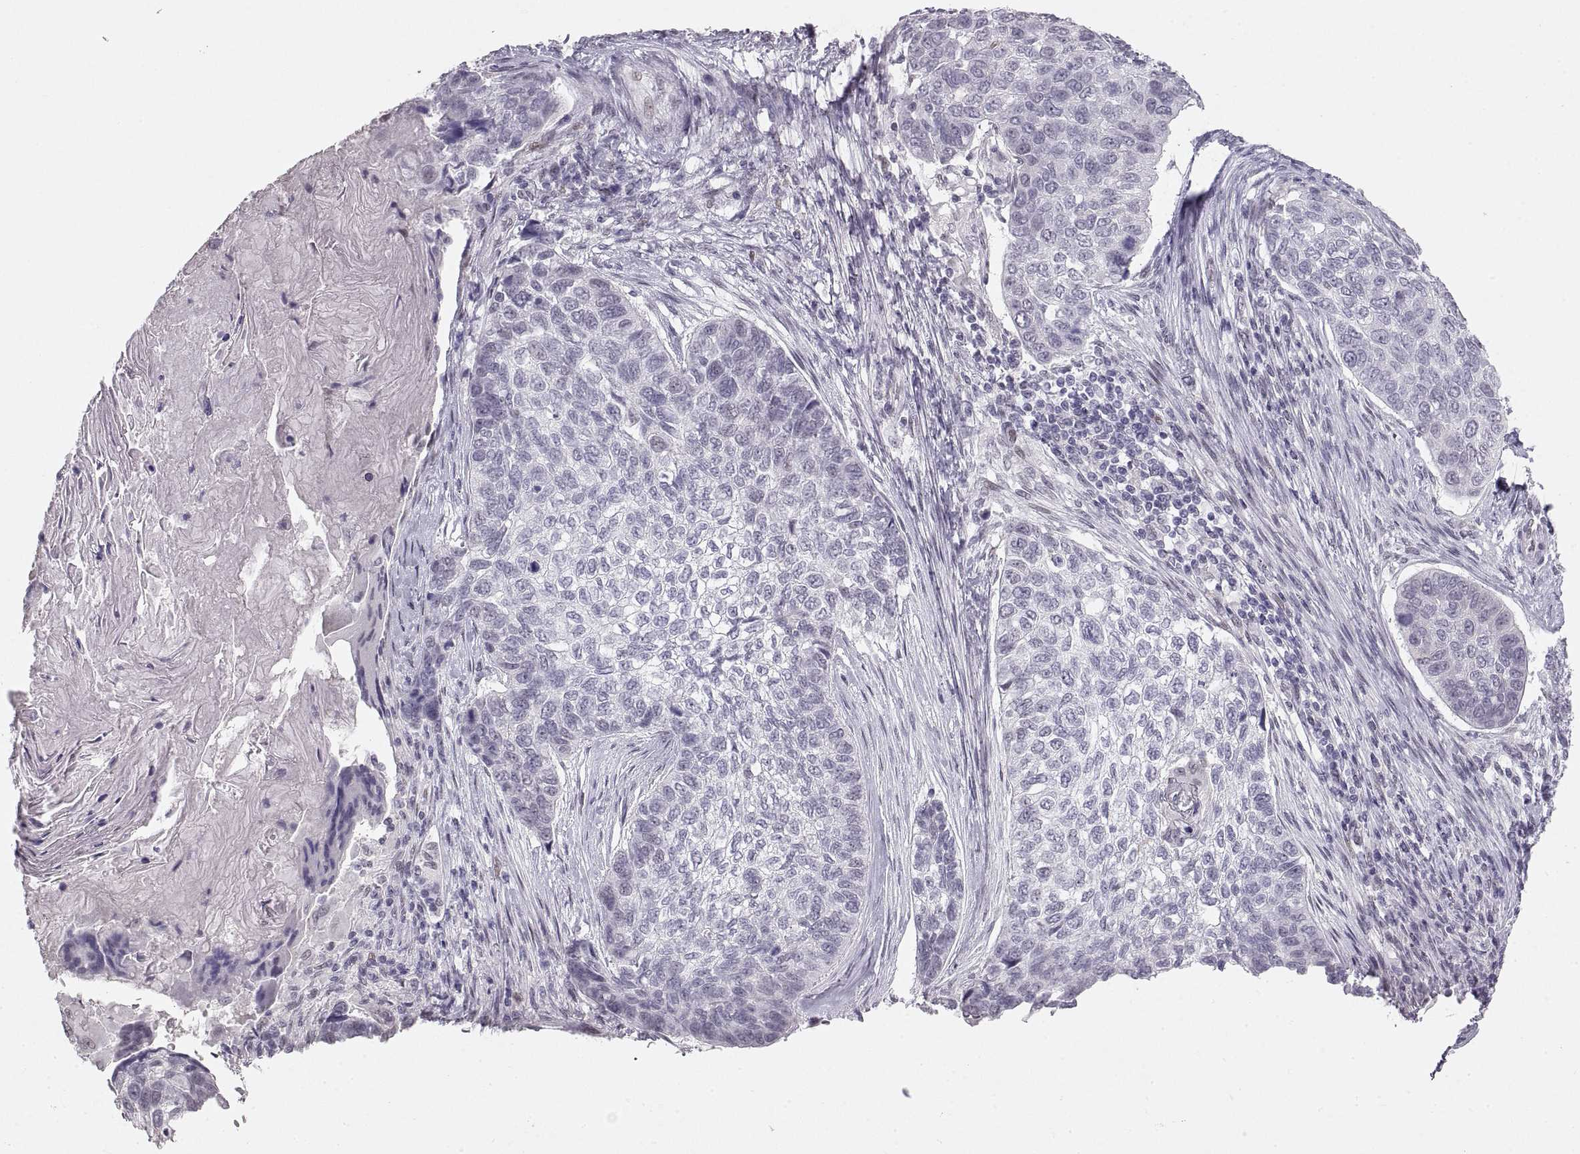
{"staining": {"intensity": "negative", "quantity": "none", "location": "none"}, "tissue": "lung cancer", "cell_type": "Tumor cells", "image_type": "cancer", "snomed": [{"axis": "morphology", "description": "Squamous cell carcinoma, NOS"}, {"axis": "topography", "description": "Lung"}], "caption": "Image shows no protein expression in tumor cells of lung cancer (squamous cell carcinoma) tissue.", "gene": "NANOS3", "patient": {"sex": "male", "age": 69}}